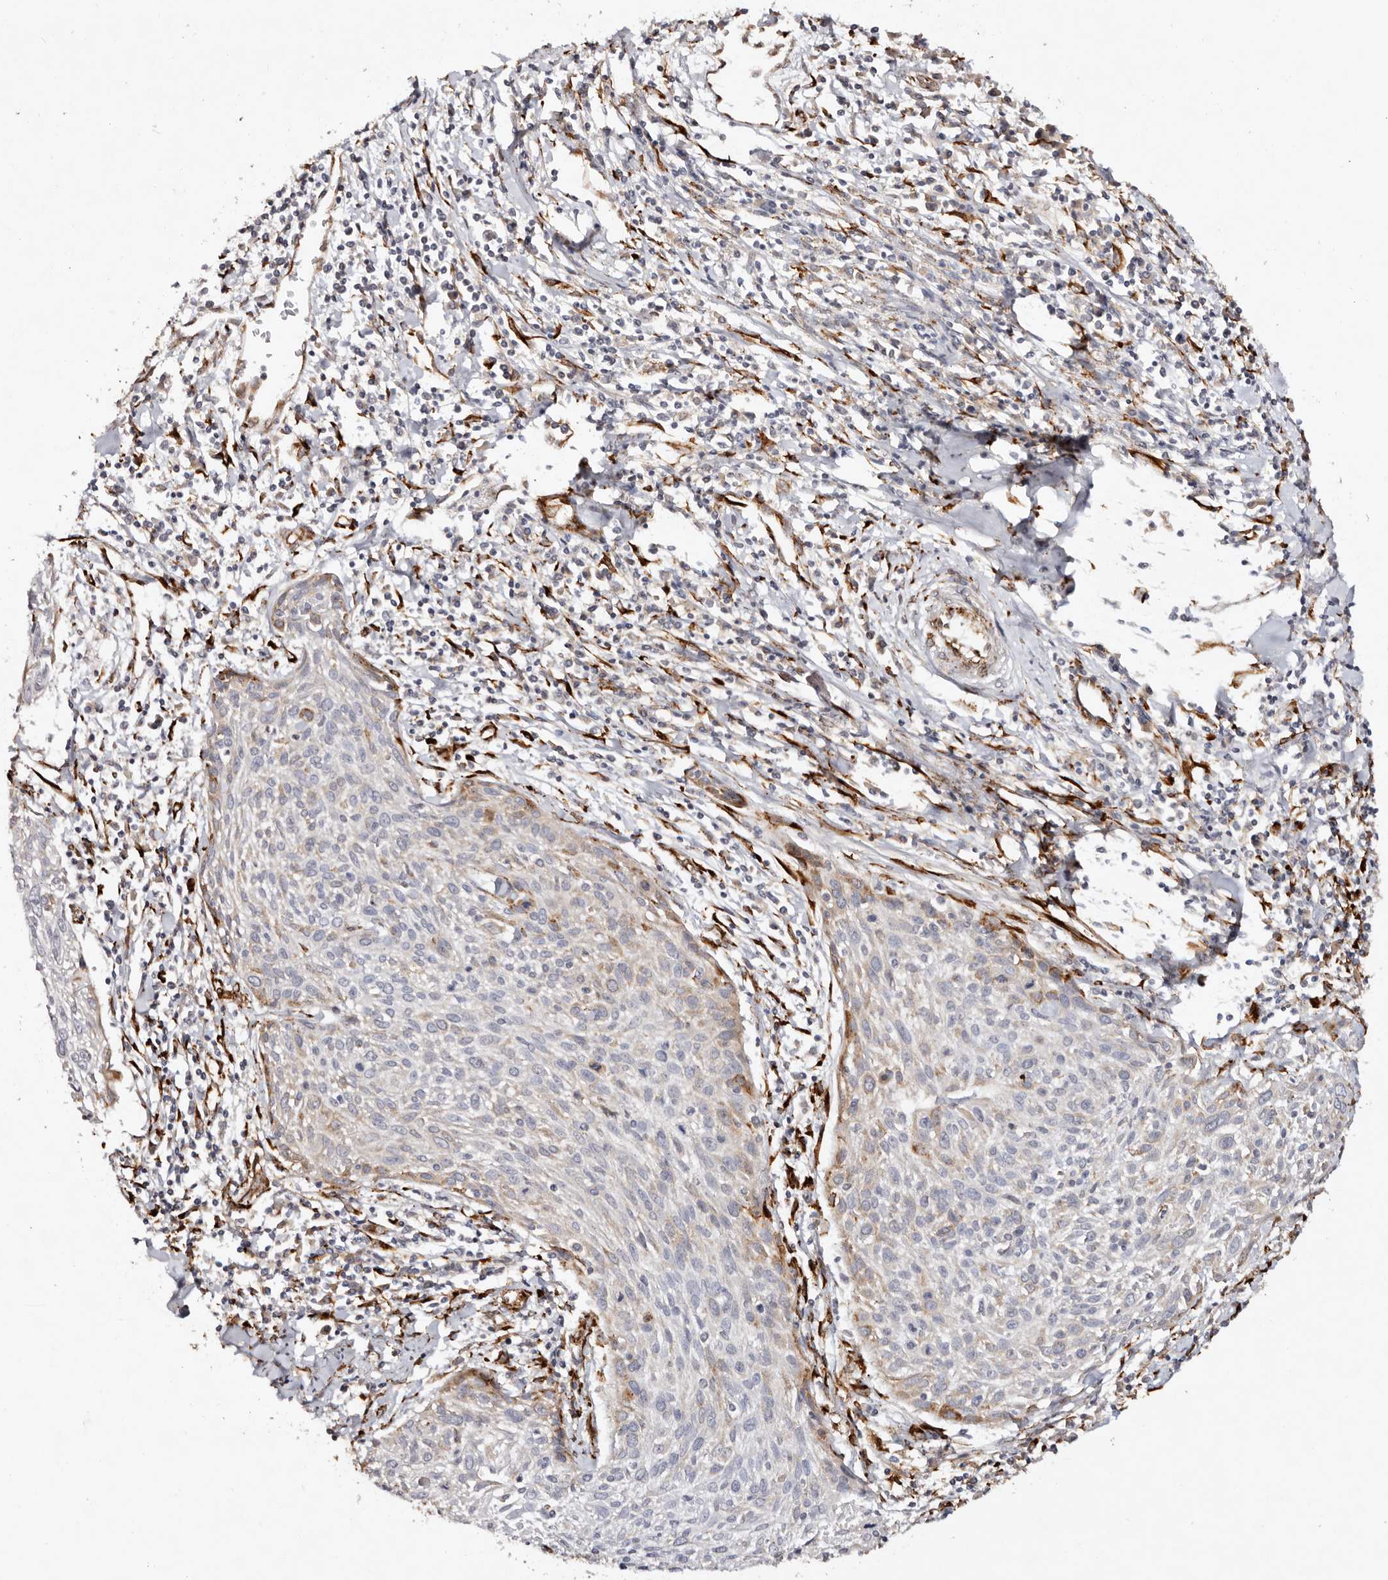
{"staining": {"intensity": "moderate", "quantity": "<25%", "location": "cytoplasmic/membranous"}, "tissue": "cervical cancer", "cell_type": "Tumor cells", "image_type": "cancer", "snomed": [{"axis": "morphology", "description": "Squamous cell carcinoma, NOS"}, {"axis": "topography", "description": "Cervix"}], "caption": "Moderate cytoplasmic/membranous positivity is present in approximately <25% of tumor cells in squamous cell carcinoma (cervical).", "gene": "SERPINH1", "patient": {"sex": "female", "age": 51}}